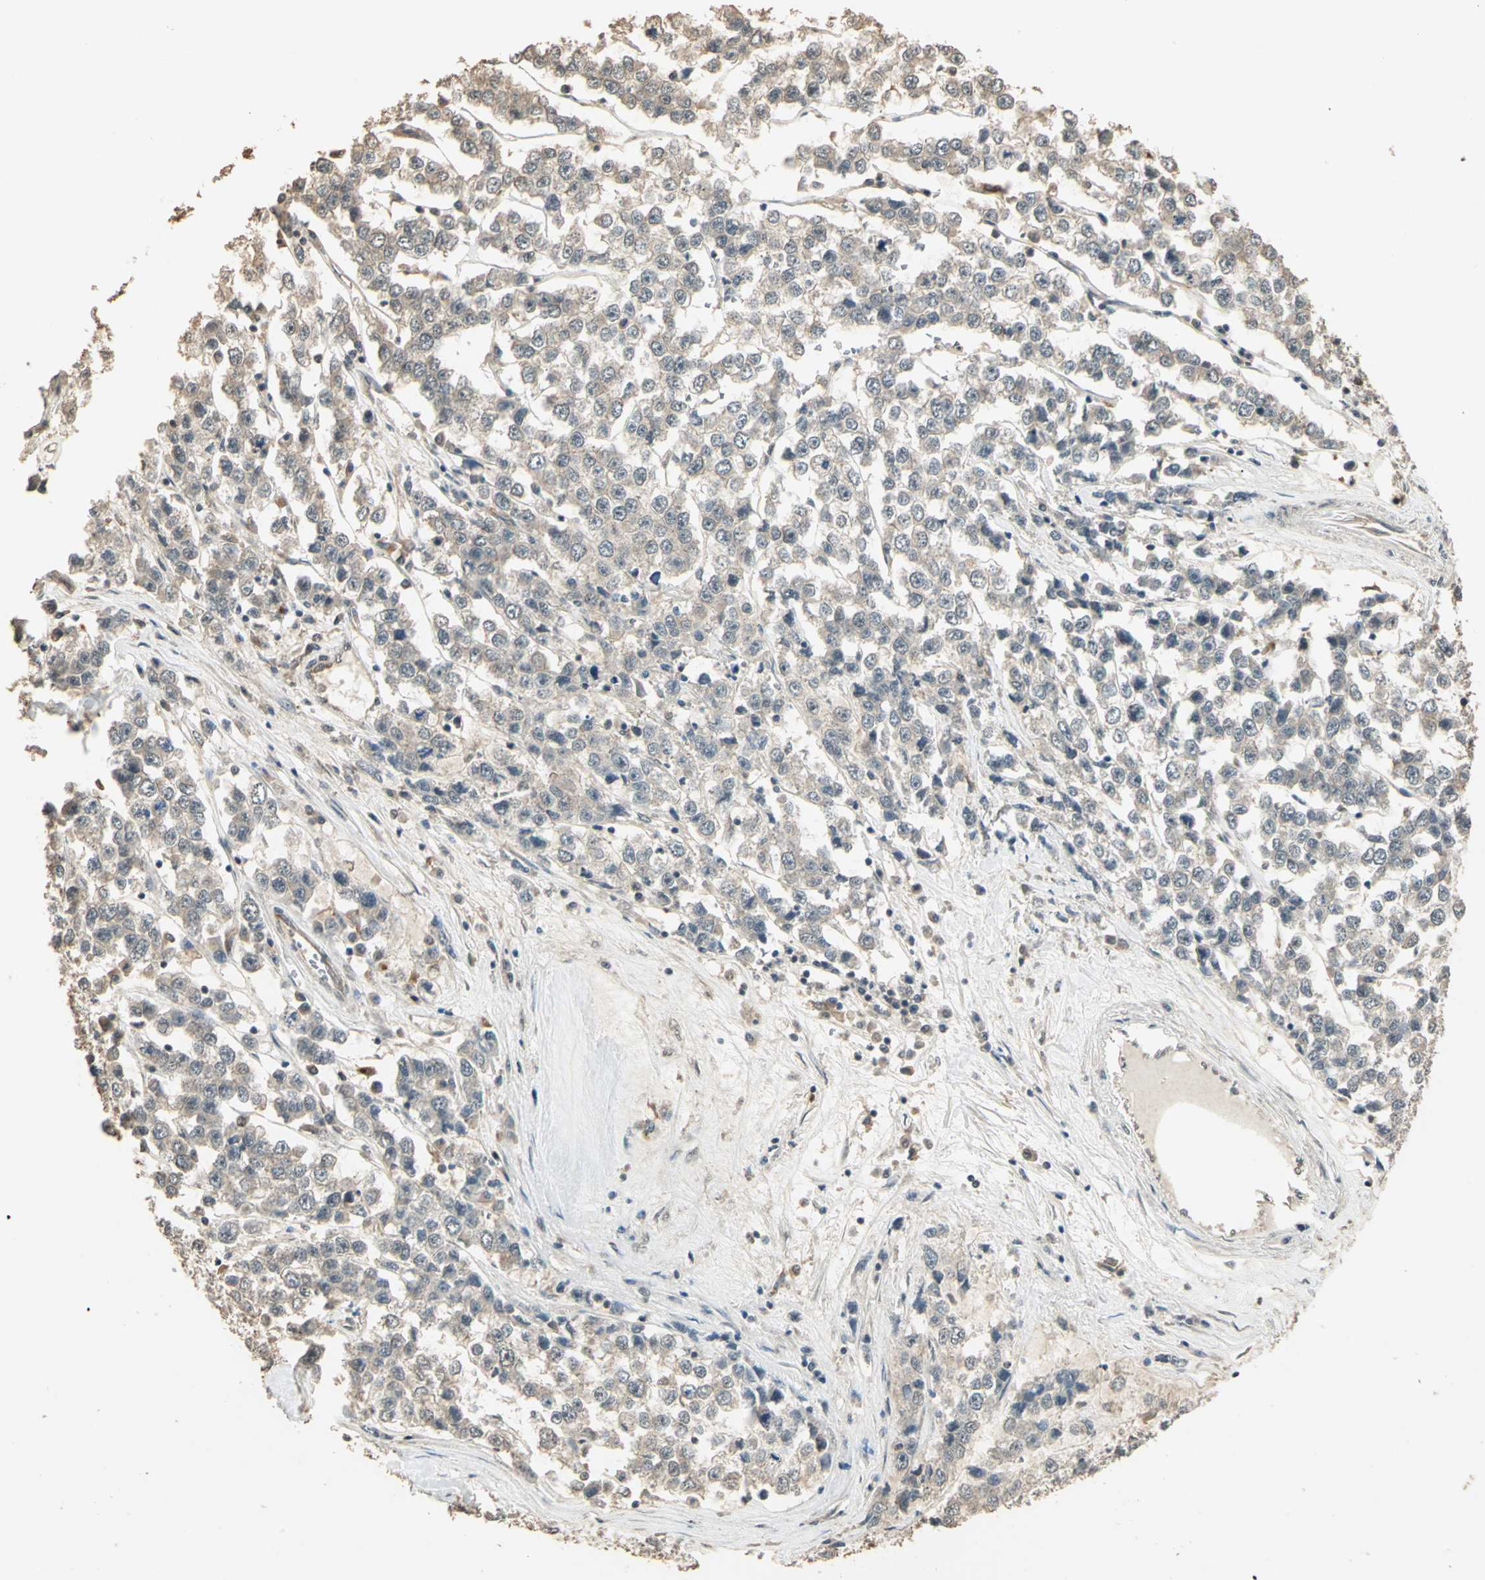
{"staining": {"intensity": "weak", "quantity": "<25%", "location": "cytoplasmic/membranous"}, "tissue": "testis cancer", "cell_type": "Tumor cells", "image_type": "cancer", "snomed": [{"axis": "morphology", "description": "Seminoma, NOS"}, {"axis": "morphology", "description": "Carcinoma, Embryonal, NOS"}, {"axis": "topography", "description": "Testis"}], "caption": "Embryonal carcinoma (testis) stained for a protein using immunohistochemistry shows no expression tumor cells.", "gene": "UCHL5", "patient": {"sex": "male", "age": 52}}